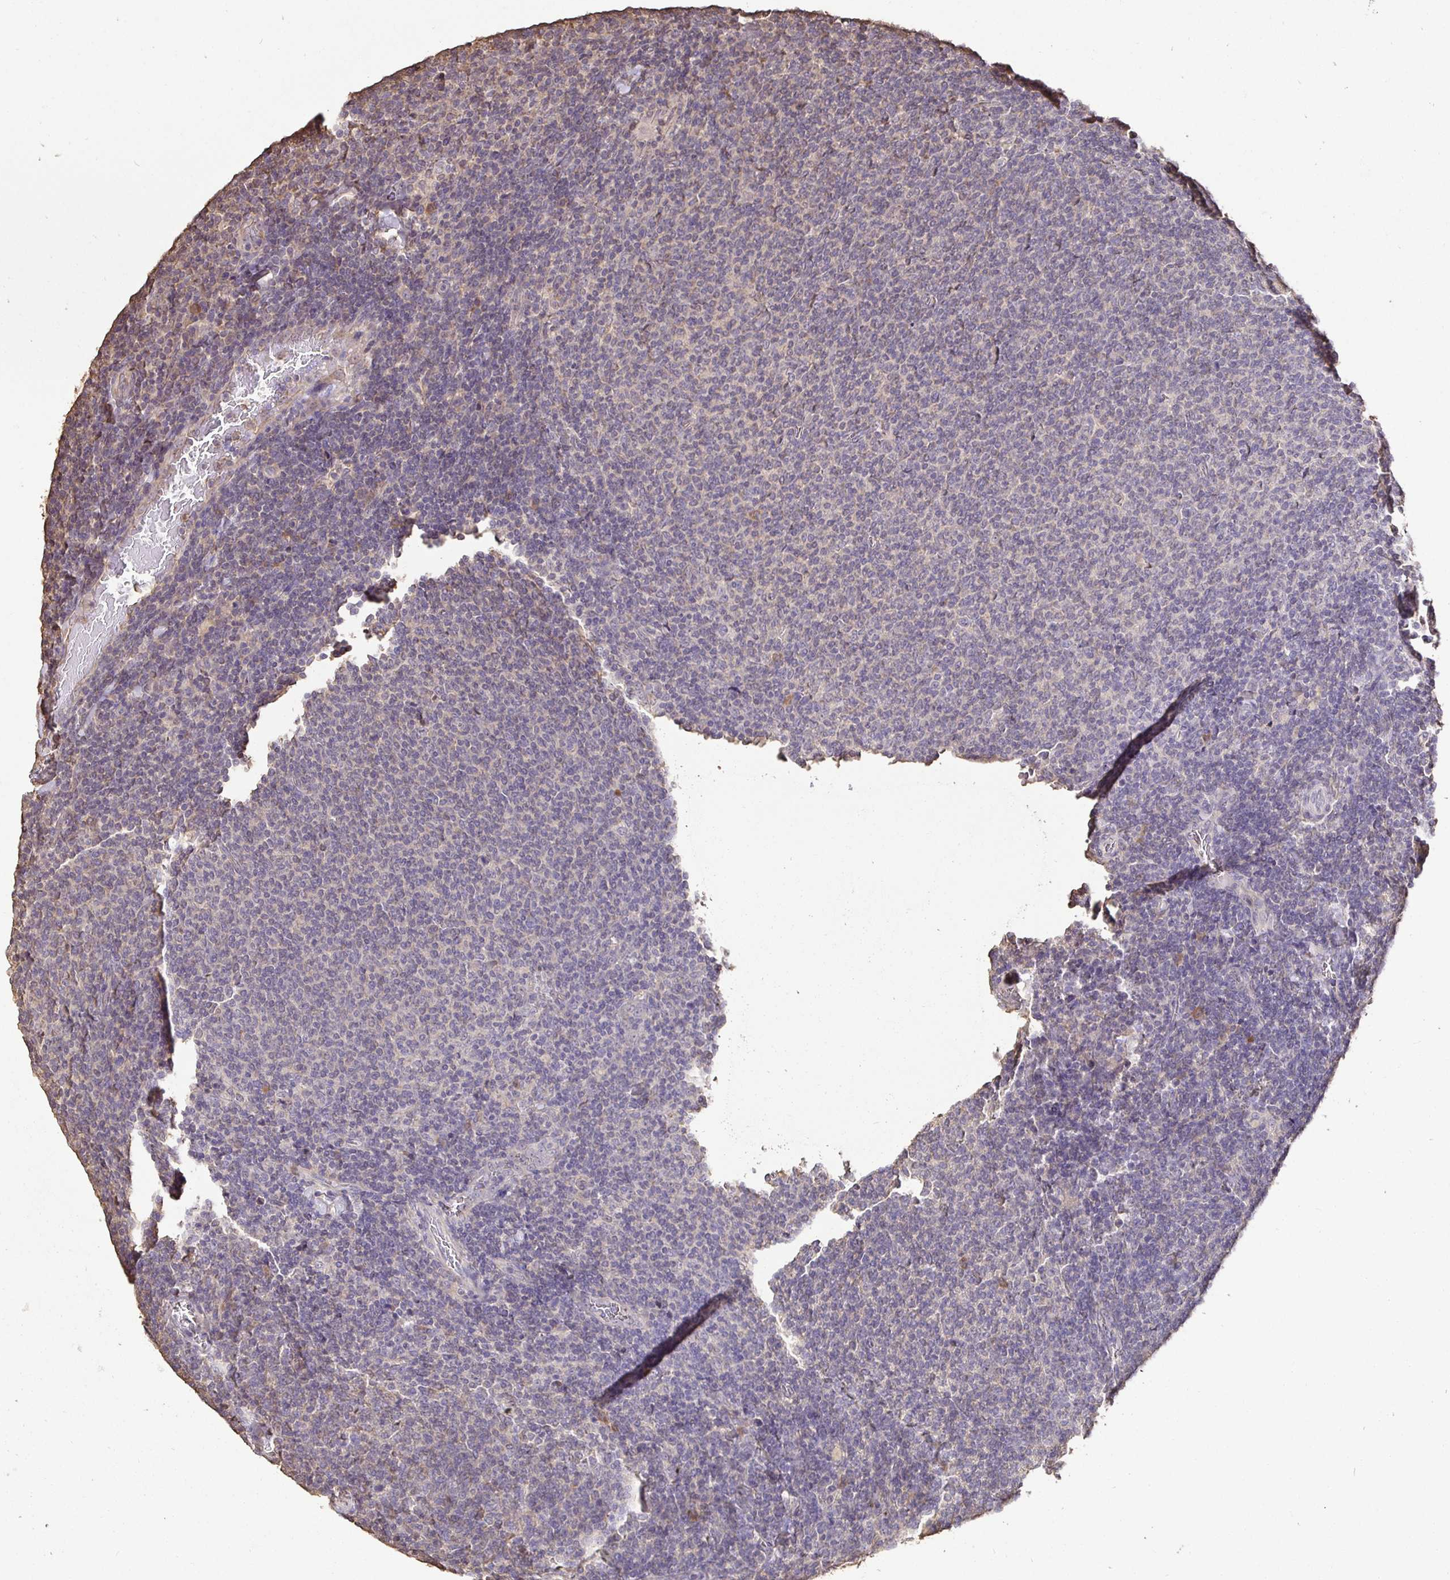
{"staining": {"intensity": "negative", "quantity": "none", "location": "none"}, "tissue": "lymphoma", "cell_type": "Tumor cells", "image_type": "cancer", "snomed": [{"axis": "morphology", "description": "Malignant lymphoma, non-Hodgkin's type, Low grade"}, {"axis": "topography", "description": "Lymph node"}], "caption": "Protein analysis of lymphoma reveals no significant positivity in tumor cells.", "gene": "MAPK8IP3", "patient": {"sex": "male", "age": 52}}